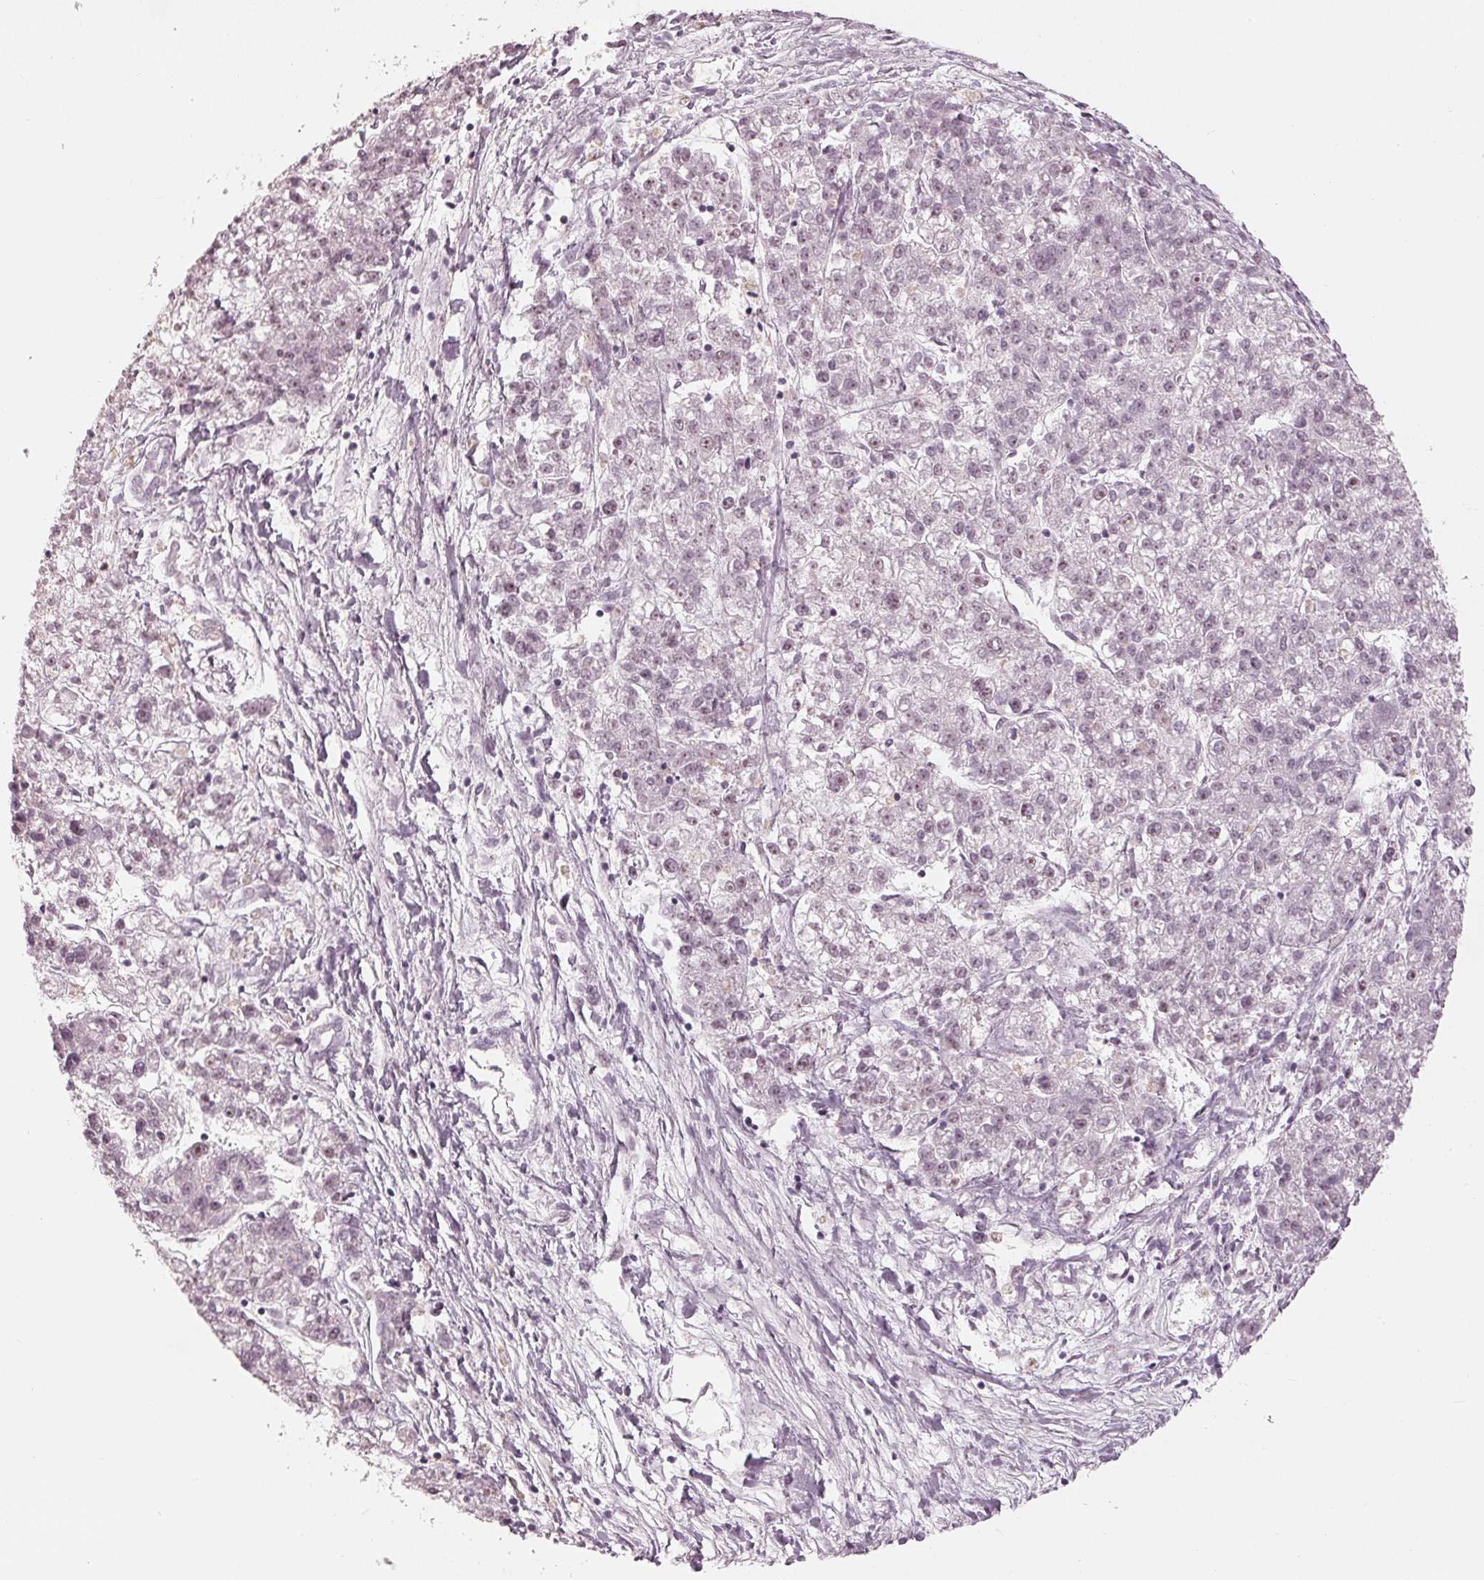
{"staining": {"intensity": "weak", "quantity": "<25%", "location": "nuclear"}, "tissue": "liver cancer", "cell_type": "Tumor cells", "image_type": "cancer", "snomed": [{"axis": "morphology", "description": "Carcinoma, Hepatocellular, NOS"}, {"axis": "topography", "description": "Liver"}], "caption": "The image shows no staining of tumor cells in liver cancer. Brightfield microscopy of immunohistochemistry stained with DAB (3,3'-diaminobenzidine) (brown) and hematoxylin (blue), captured at high magnification.", "gene": "ADPRHL1", "patient": {"sex": "male", "age": 56}}